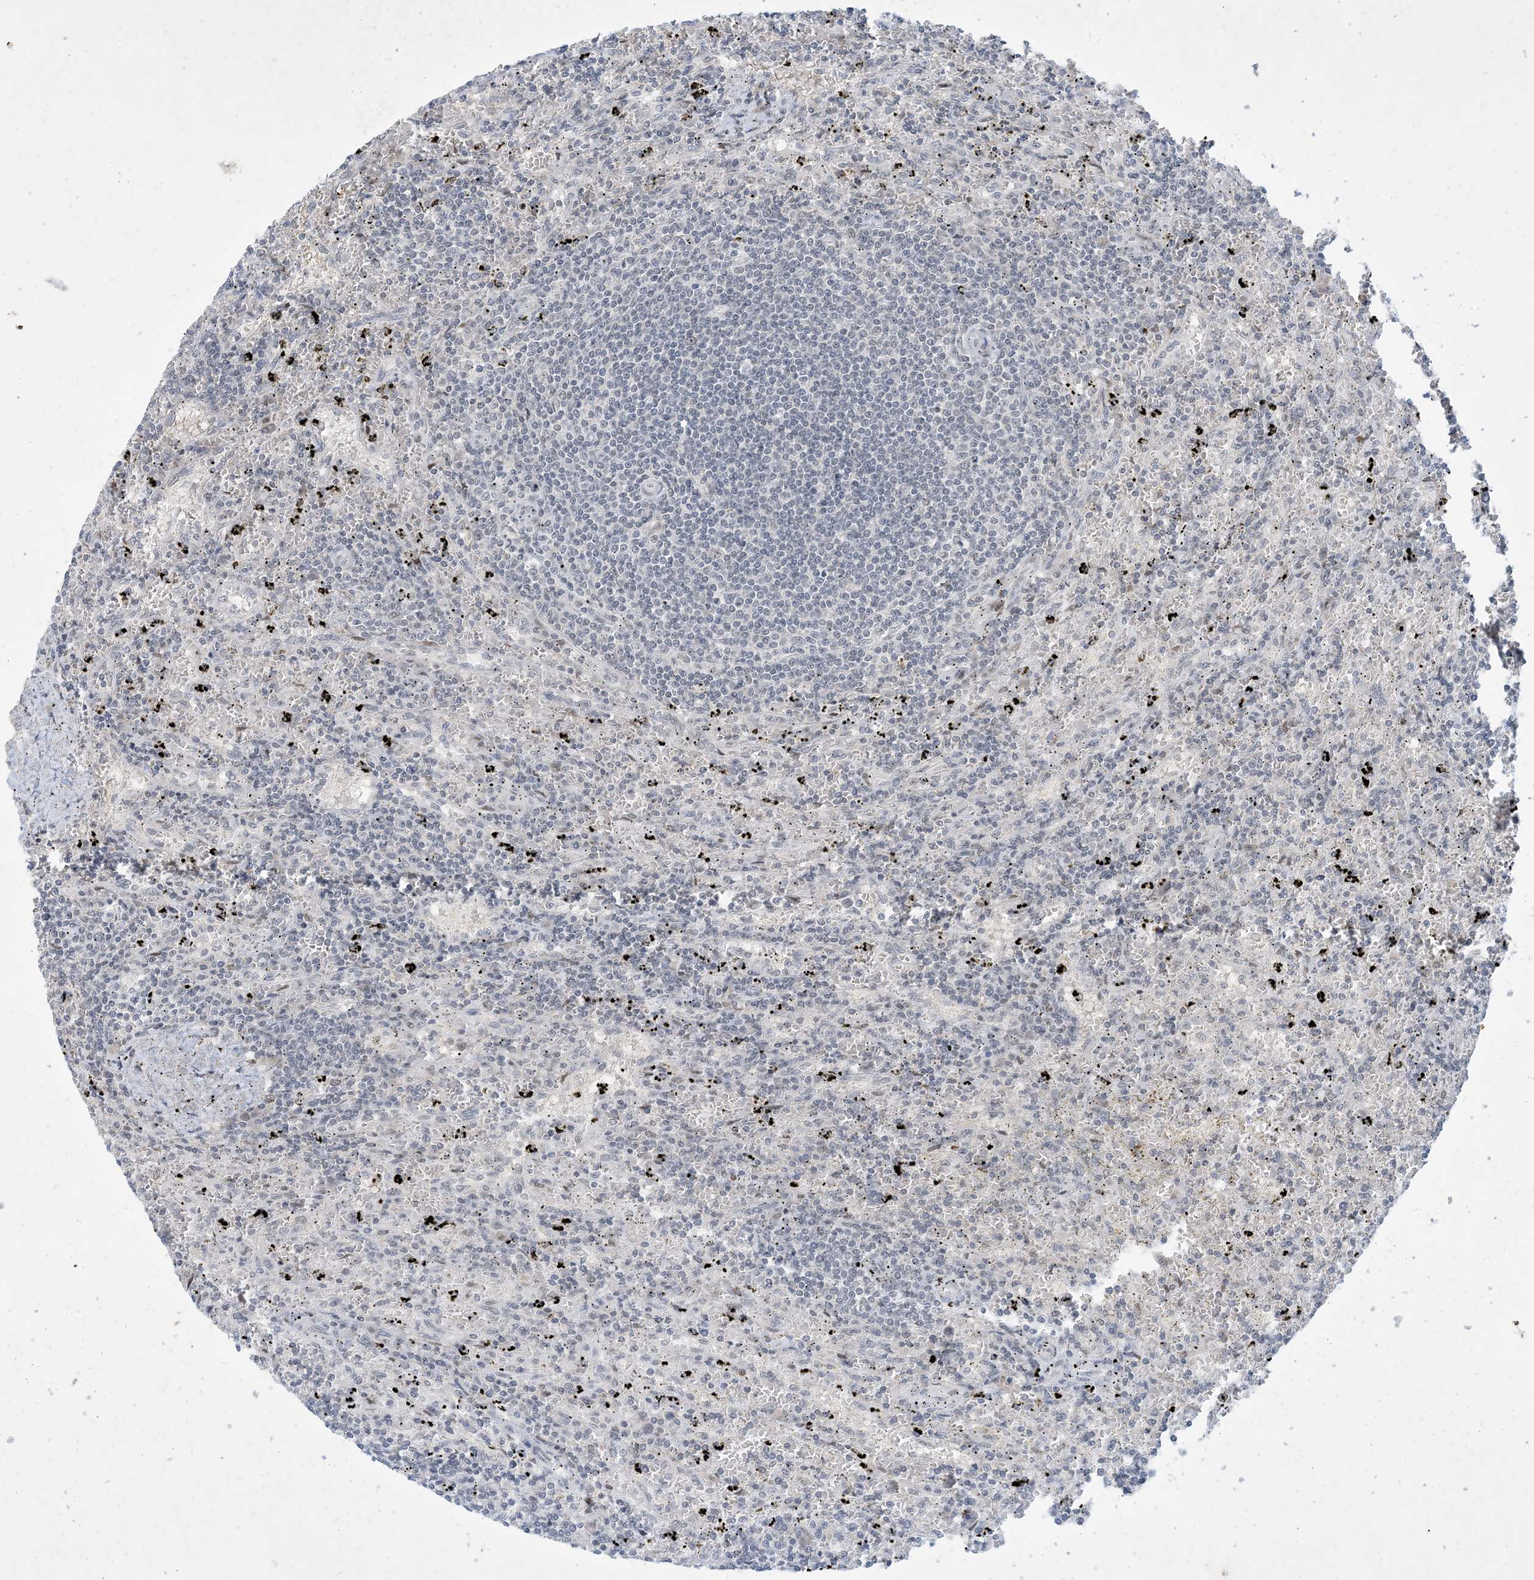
{"staining": {"intensity": "negative", "quantity": "none", "location": "none"}, "tissue": "lymphoma", "cell_type": "Tumor cells", "image_type": "cancer", "snomed": [{"axis": "morphology", "description": "Malignant lymphoma, non-Hodgkin's type, Low grade"}, {"axis": "topography", "description": "Spleen"}], "caption": "Tumor cells show no significant positivity in lymphoma.", "gene": "ZNF674", "patient": {"sex": "male", "age": 76}}